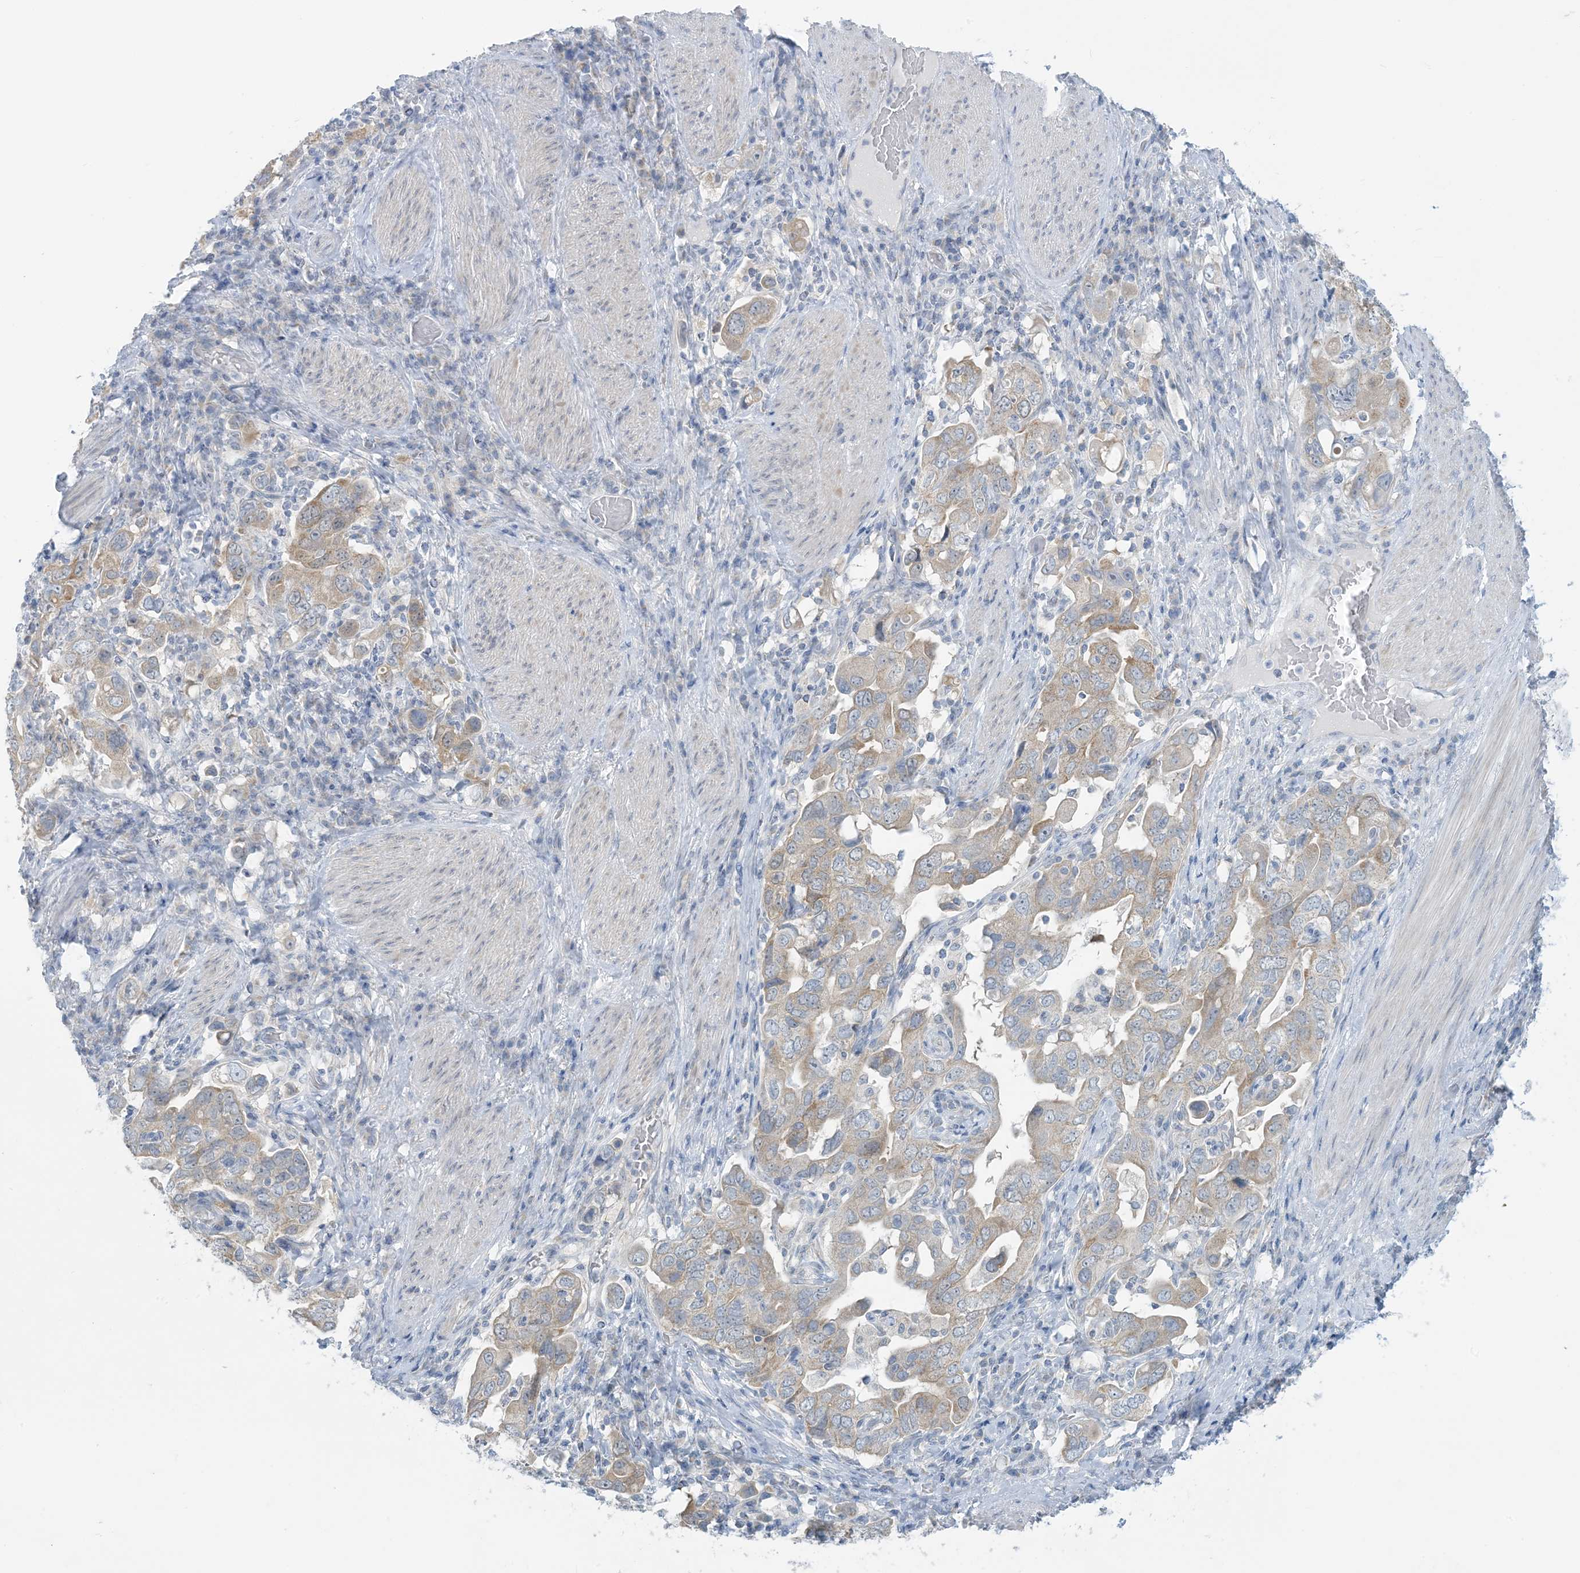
{"staining": {"intensity": "moderate", "quantity": "25%-75%", "location": "cytoplasmic/membranous"}, "tissue": "stomach cancer", "cell_type": "Tumor cells", "image_type": "cancer", "snomed": [{"axis": "morphology", "description": "Adenocarcinoma, NOS"}, {"axis": "topography", "description": "Stomach, upper"}], "caption": "A brown stain shows moderate cytoplasmic/membranous expression of a protein in human stomach adenocarcinoma tumor cells. The staining is performed using DAB (3,3'-diaminobenzidine) brown chromogen to label protein expression. The nuclei are counter-stained blue using hematoxylin.", "gene": "MRPS18A", "patient": {"sex": "male", "age": 62}}